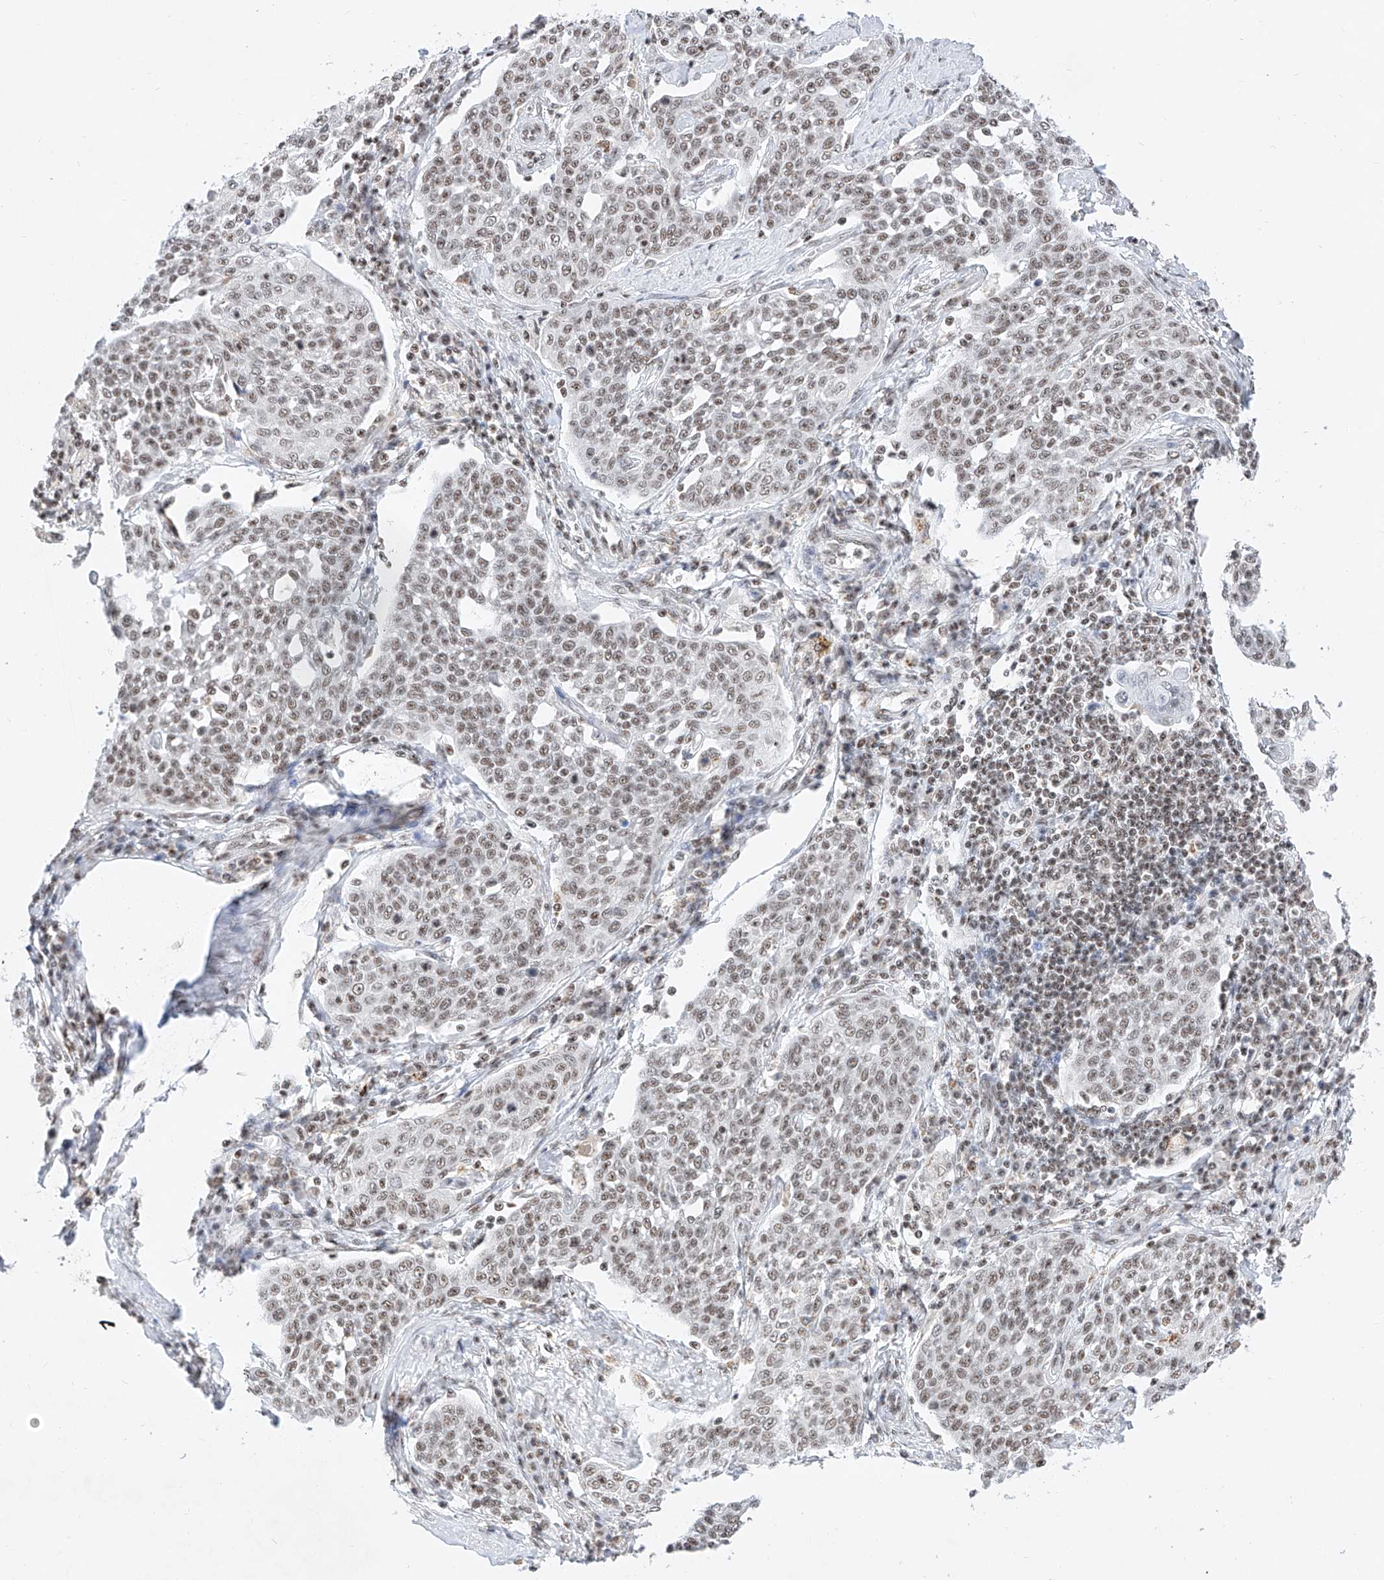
{"staining": {"intensity": "weak", "quantity": ">75%", "location": "nuclear"}, "tissue": "cervical cancer", "cell_type": "Tumor cells", "image_type": "cancer", "snomed": [{"axis": "morphology", "description": "Squamous cell carcinoma, NOS"}, {"axis": "topography", "description": "Cervix"}], "caption": "IHC of cervical cancer (squamous cell carcinoma) exhibits low levels of weak nuclear staining in approximately >75% of tumor cells. IHC stains the protein of interest in brown and the nuclei are stained blue.", "gene": "NRF1", "patient": {"sex": "female", "age": 34}}